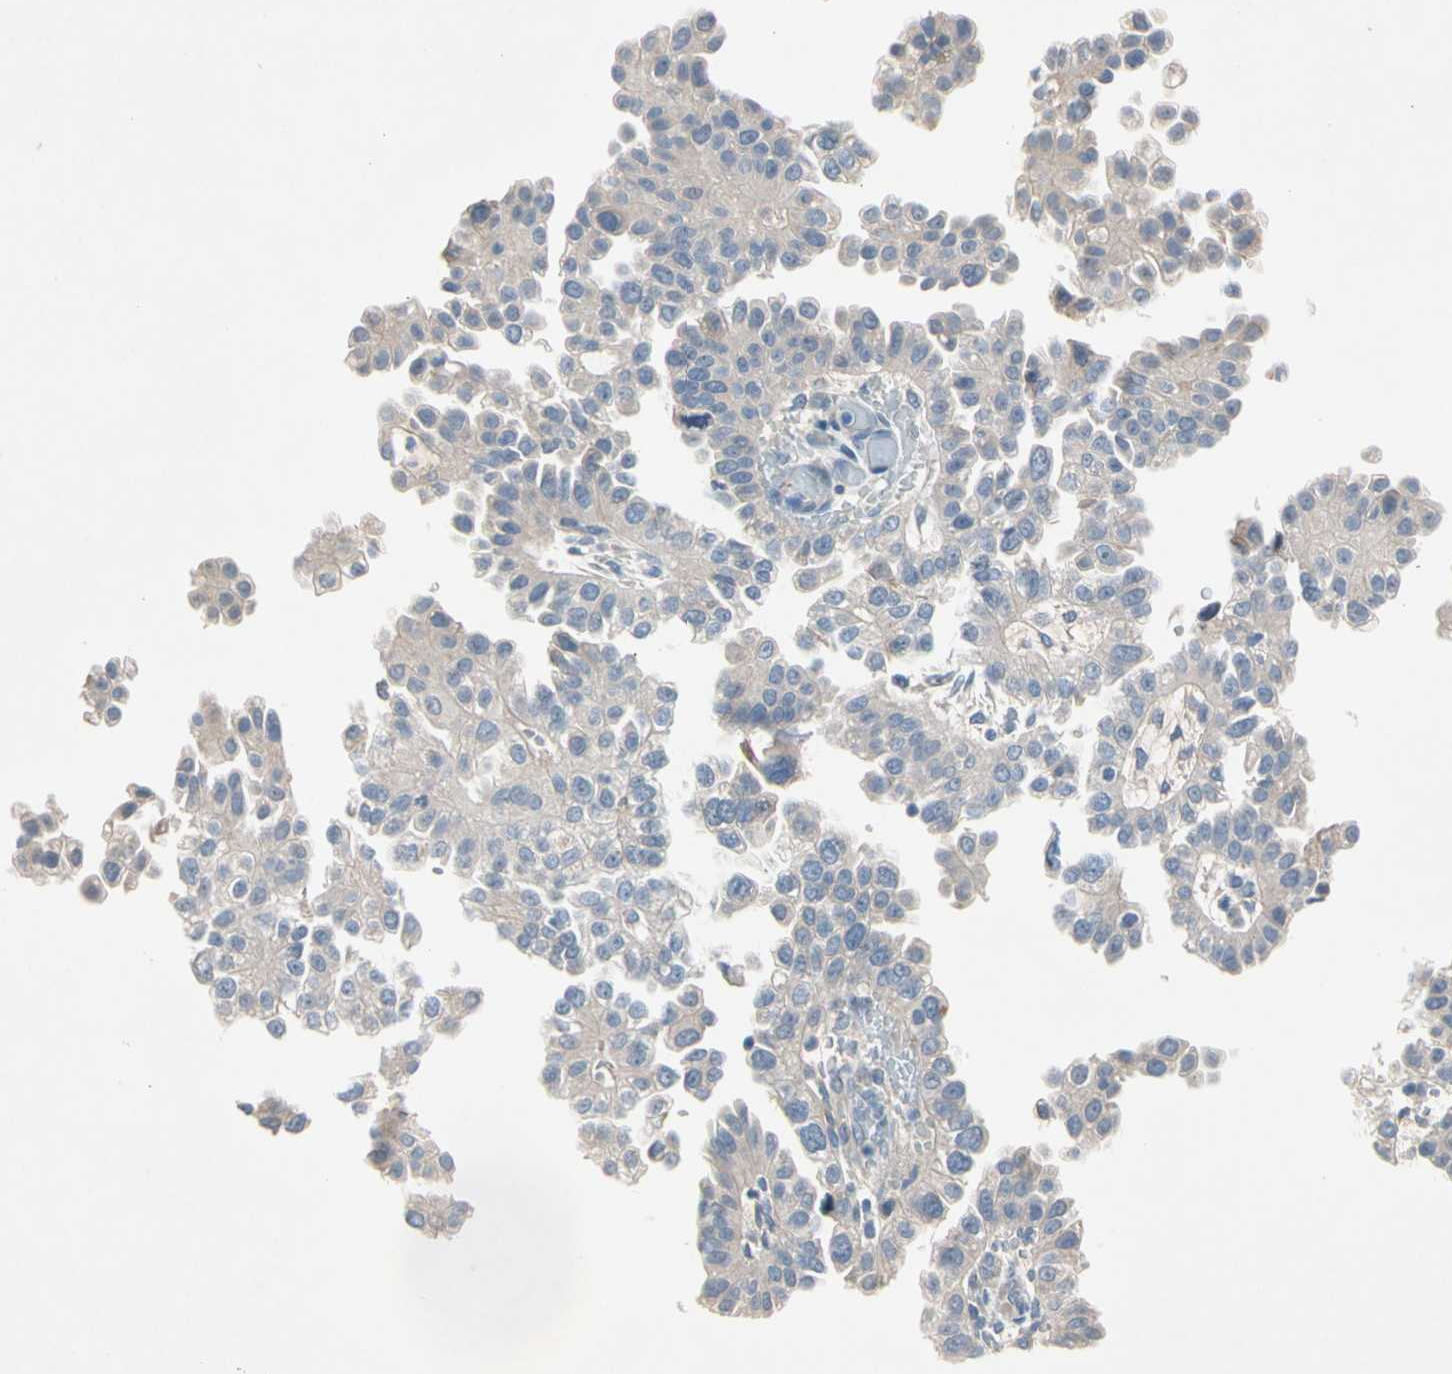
{"staining": {"intensity": "negative", "quantity": "none", "location": "none"}, "tissue": "endometrial cancer", "cell_type": "Tumor cells", "image_type": "cancer", "snomed": [{"axis": "morphology", "description": "Adenocarcinoma, NOS"}, {"axis": "topography", "description": "Endometrium"}], "caption": "This is an immunohistochemistry (IHC) histopathology image of endometrial cancer. There is no positivity in tumor cells.", "gene": "GAS6", "patient": {"sex": "female", "age": 85}}